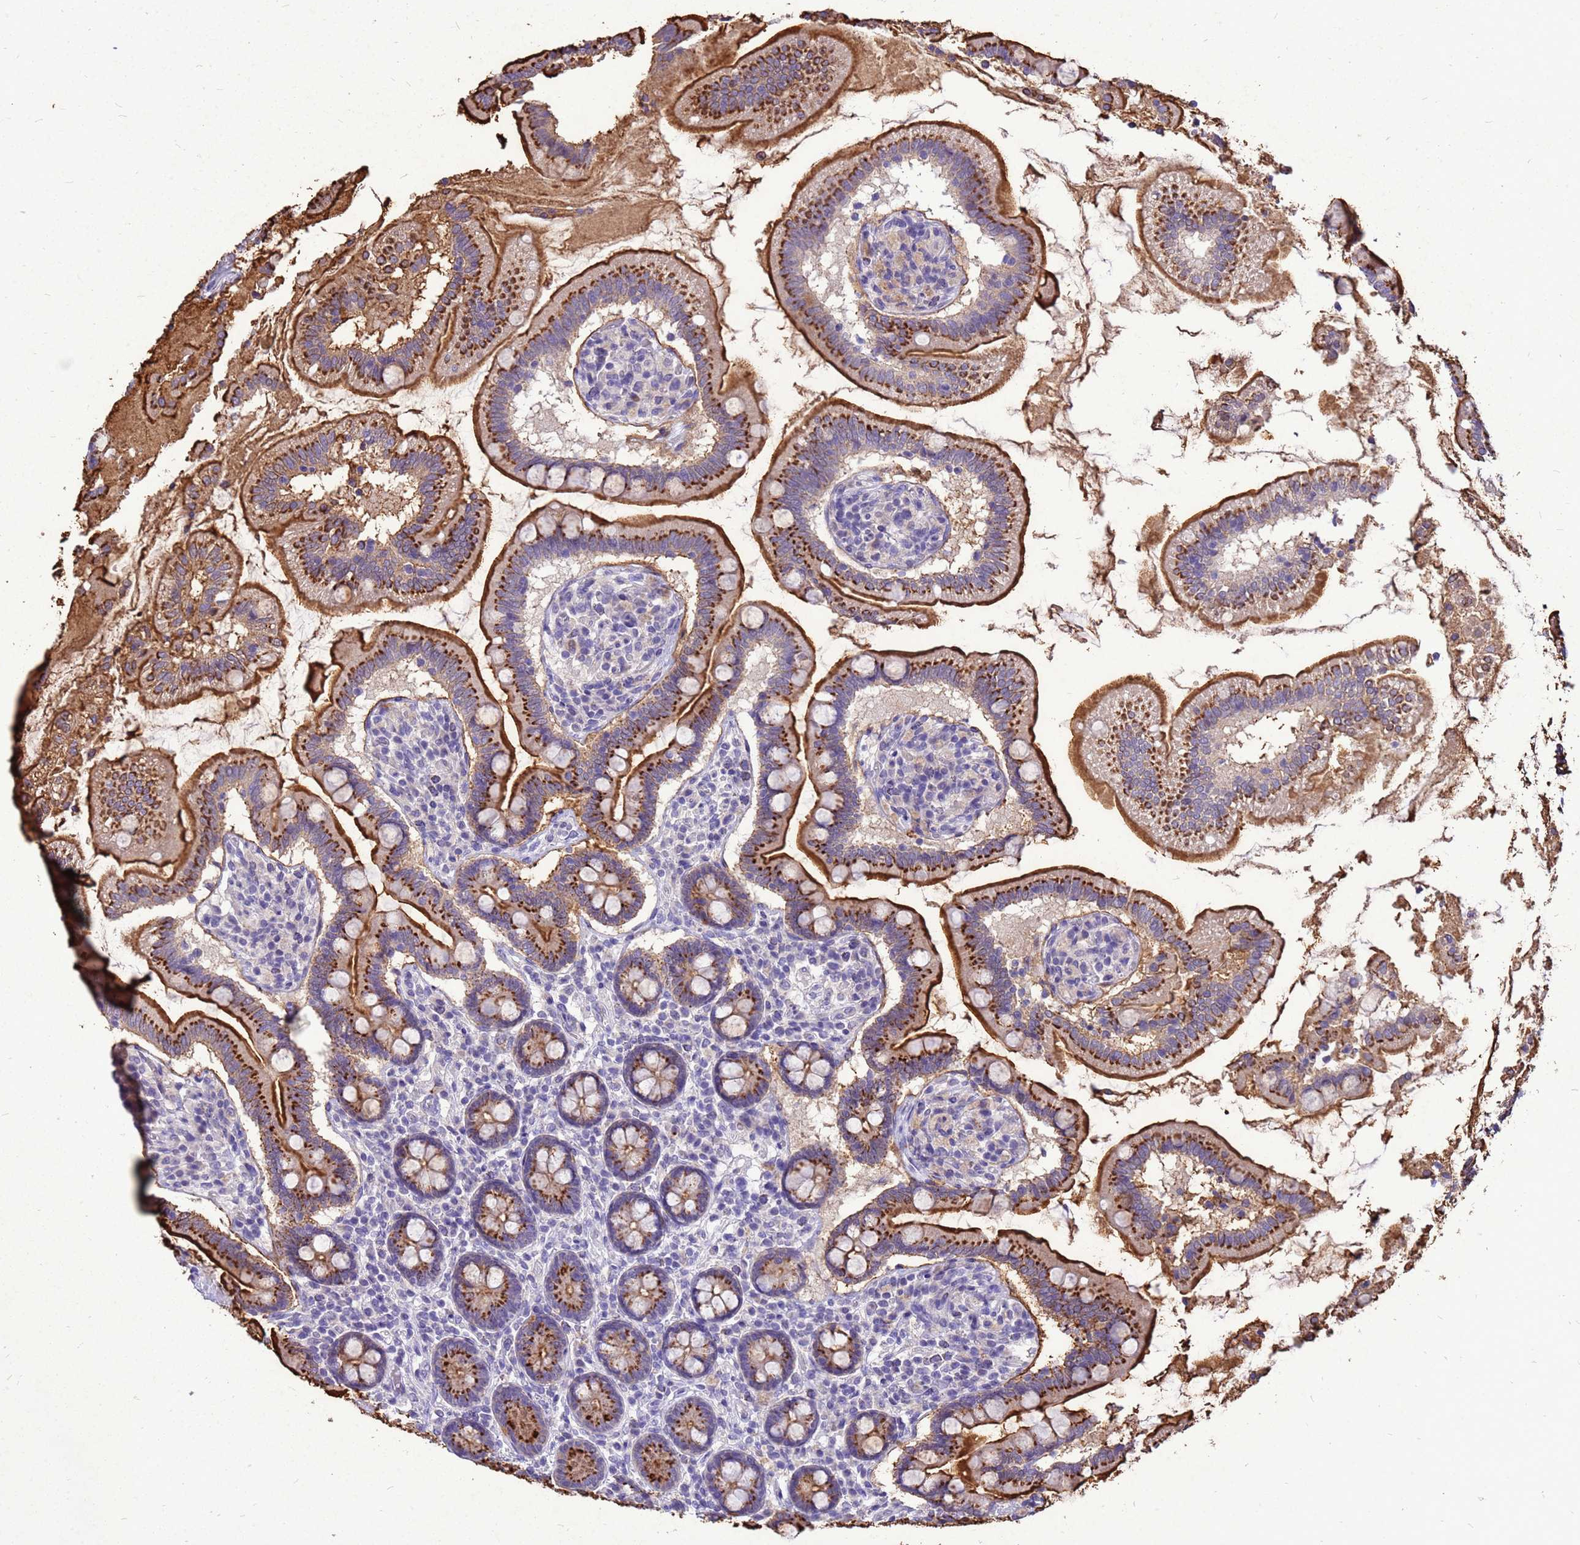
{"staining": {"intensity": "strong", "quantity": "25%-75%", "location": "cytoplasmic/membranous"}, "tissue": "small intestine", "cell_type": "Glandular cells", "image_type": "normal", "snomed": [{"axis": "morphology", "description": "Normal tissue, NOS"}, {"axis": "topography", "description": "Small intestine"}], "caption": "Protein staining of normal small intestine demonstrates strong cytoplasmic/membranous expression in about 25%-75% of glandular cells.", "gene": "AKR1C1", "patient": {"sex": "female", "age": 64}}